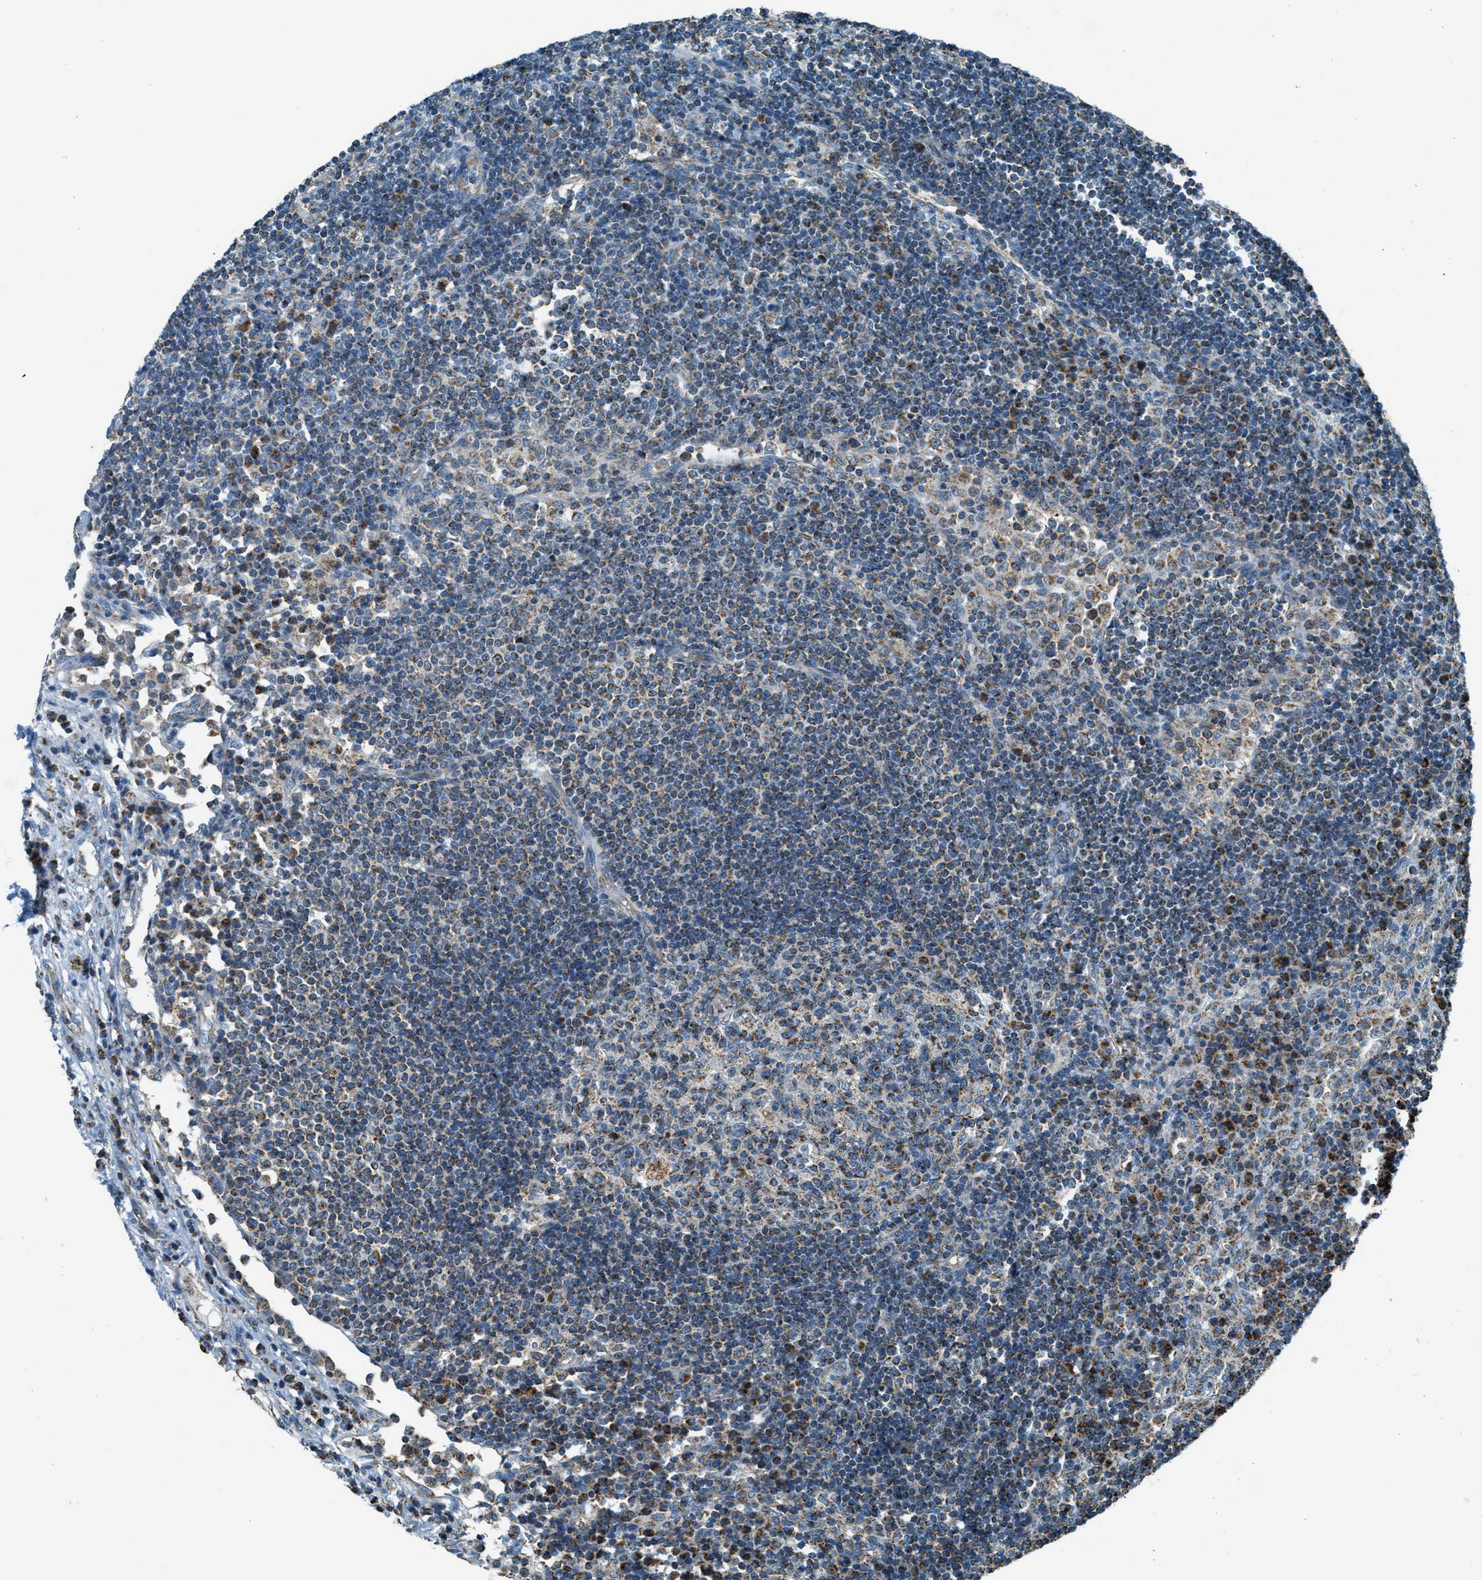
{"staining": {"intensity": "weak", "quantity": "<25%", "location": "cytoplasmic/membranous"}, "tissue": "lymph node", "cell_type": "Germinal center cells", "image_type": "normal", "snomed": [{"axis": "morphology", "description": "Normal tissue, NOS"}, {"axis": "topography", "description": "Lymph node"}], "caption": "Lymph node stained for a protein using immunohistochemistry exhibits no staining germinal center cells.", "gene": "CHST15", "patient": {"sex": "female", "age": 53}}